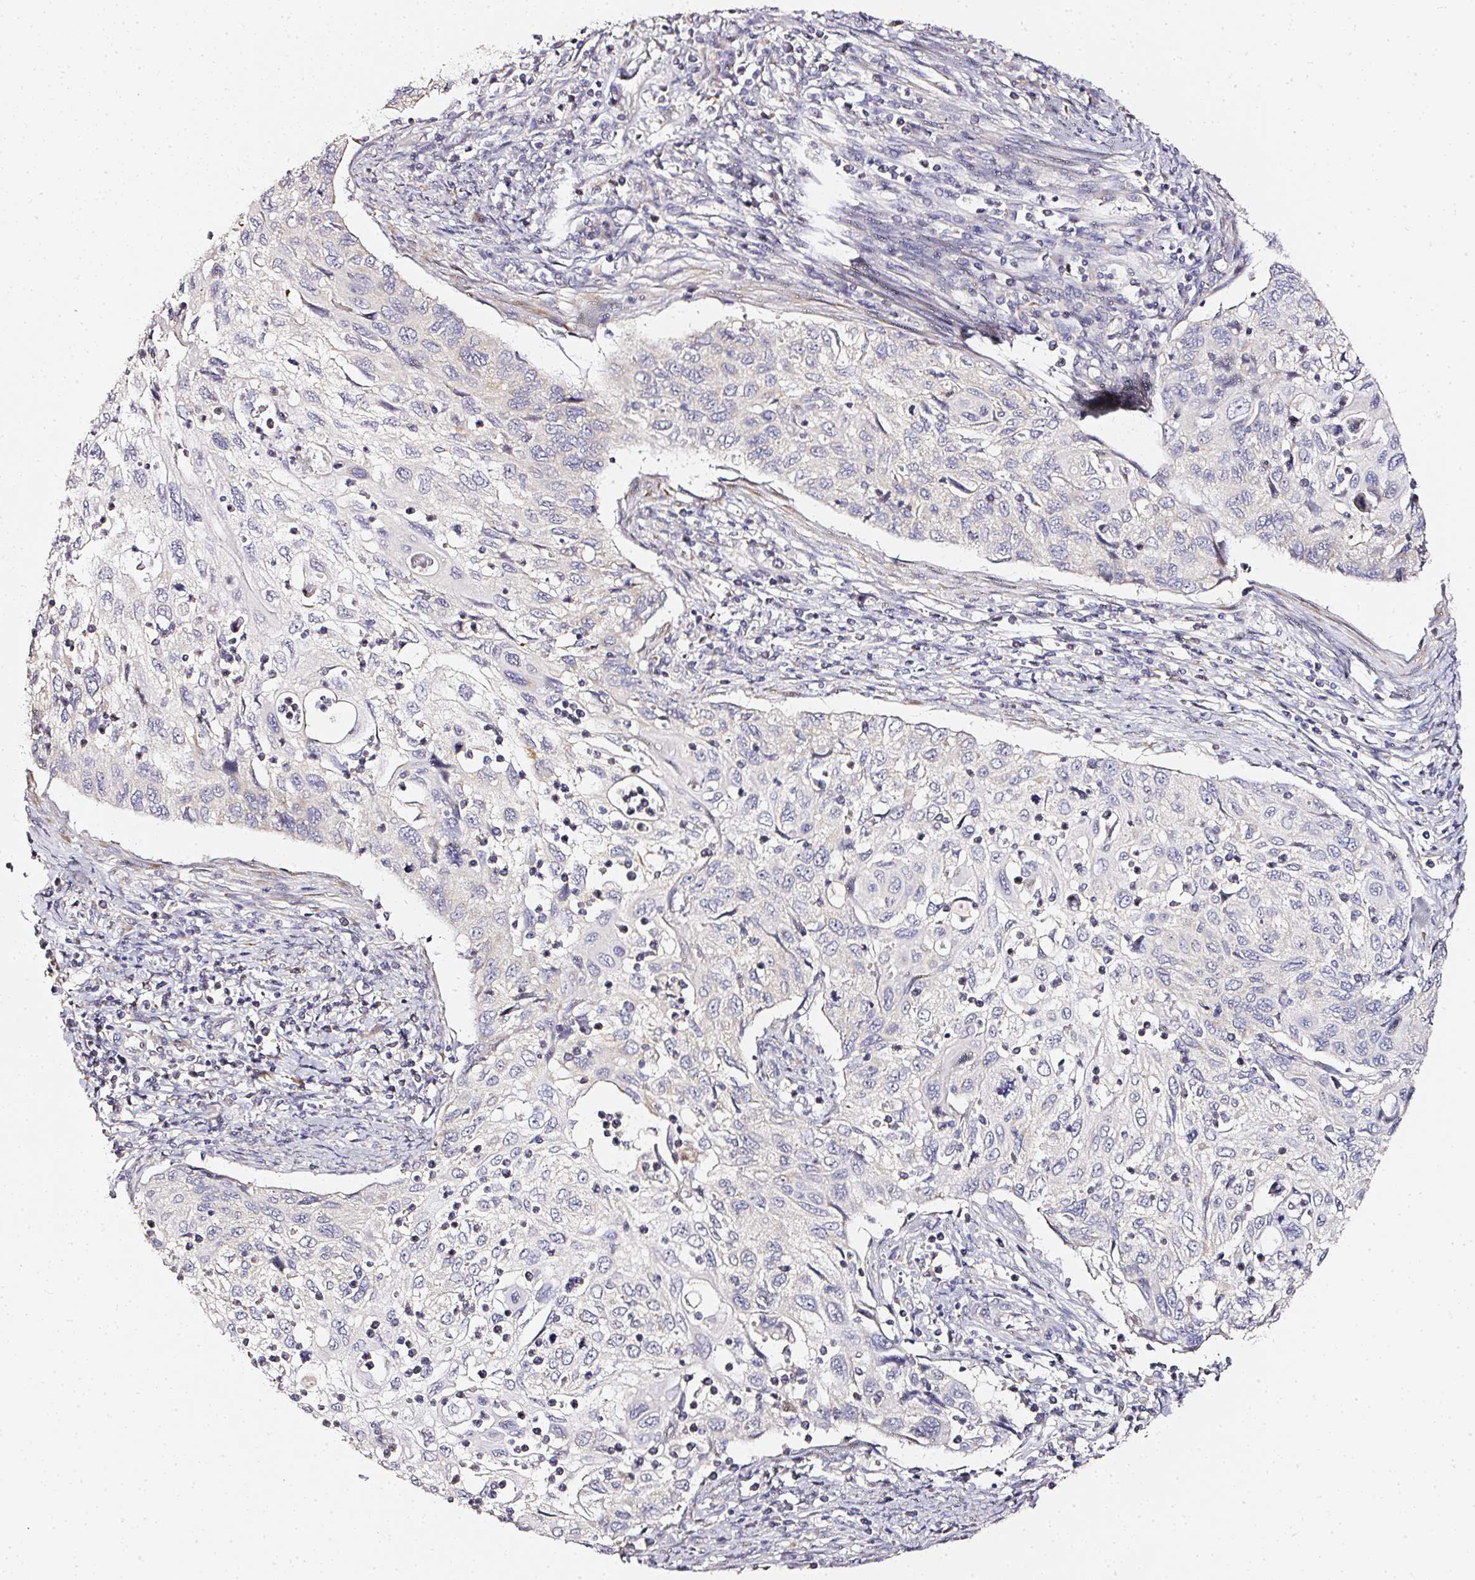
{"staining": {"intensity": "negative", "quantity": "none", "location": "none"}, "tissue": "cervical cancer", "cell_type": "Tumor cells", "image_type": "cancer", "snomed": [{"axis": "morphology", "description": "Squamous cell carcinoma, NOS"}, {"axis": "topography", "description": "Cervix"}], "caption": "This is an immunohistochemistry image of human cervical cancer. There is no positivity in tumor cells.", "gene": "NTRK1", "patient": {"sex": "female", "age": 70}}